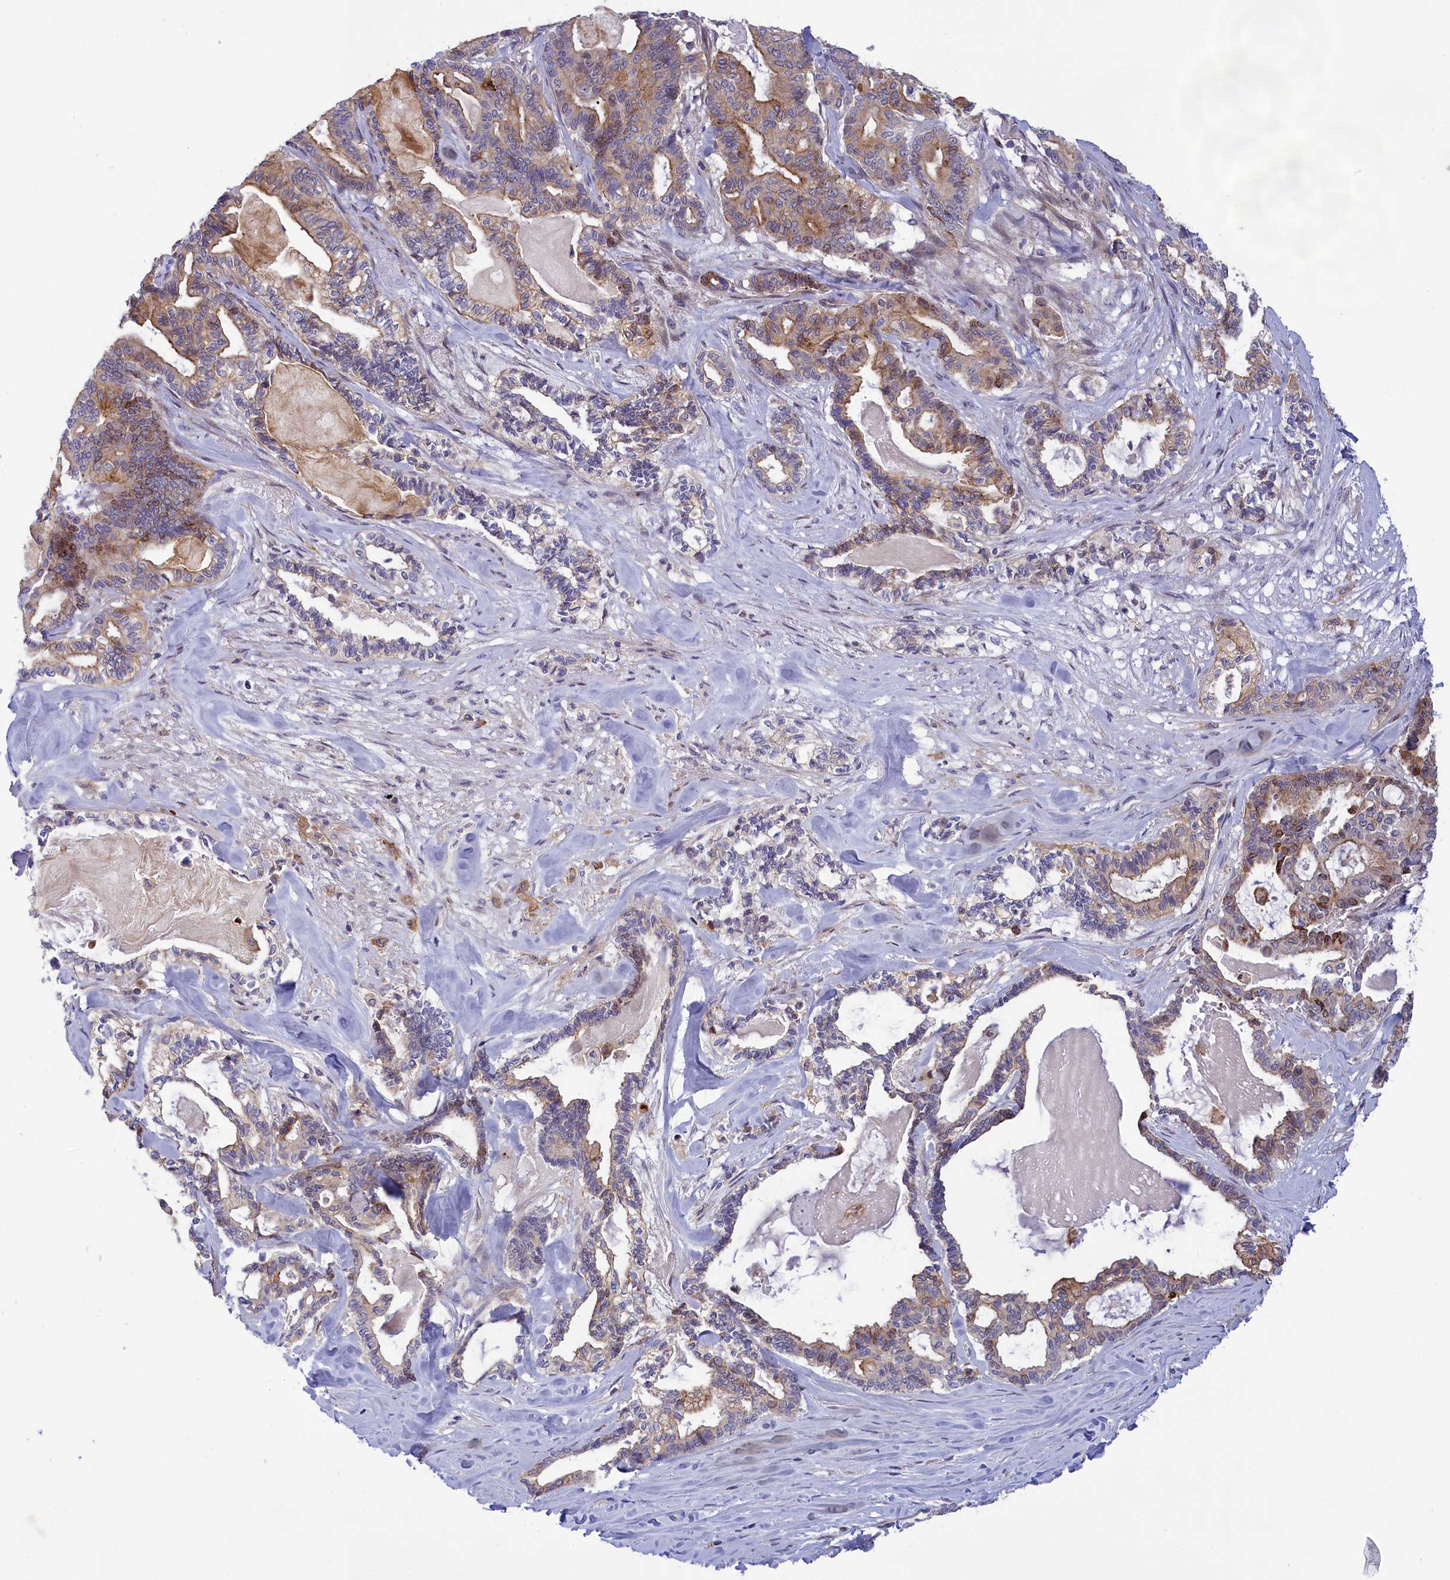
{"staining": {"intensity": "moderate", "quantity": "25%-75%", "location": "cytoplasmic/membranous"}, "tissue": "pancreatic cancer", "cell_type": "Tumor cells", "image_type": "cancer", "snomed": [{"axis": "morphology", "description": "Adenocarcinoma, NOS"}, {"axis": "topography", "description": "Pancreas"}], "caption": "Protein expression analysis of human adenocarcinoma (pancreatic) reveals moderate cytoplasmic/membranous staining in approximately 25%-75% of tumor cells. (Brightfield microscopy of DAB IHC at high magnification).", "gene": "CORO2A", "patient": {"sex": "male", "age": 63}}